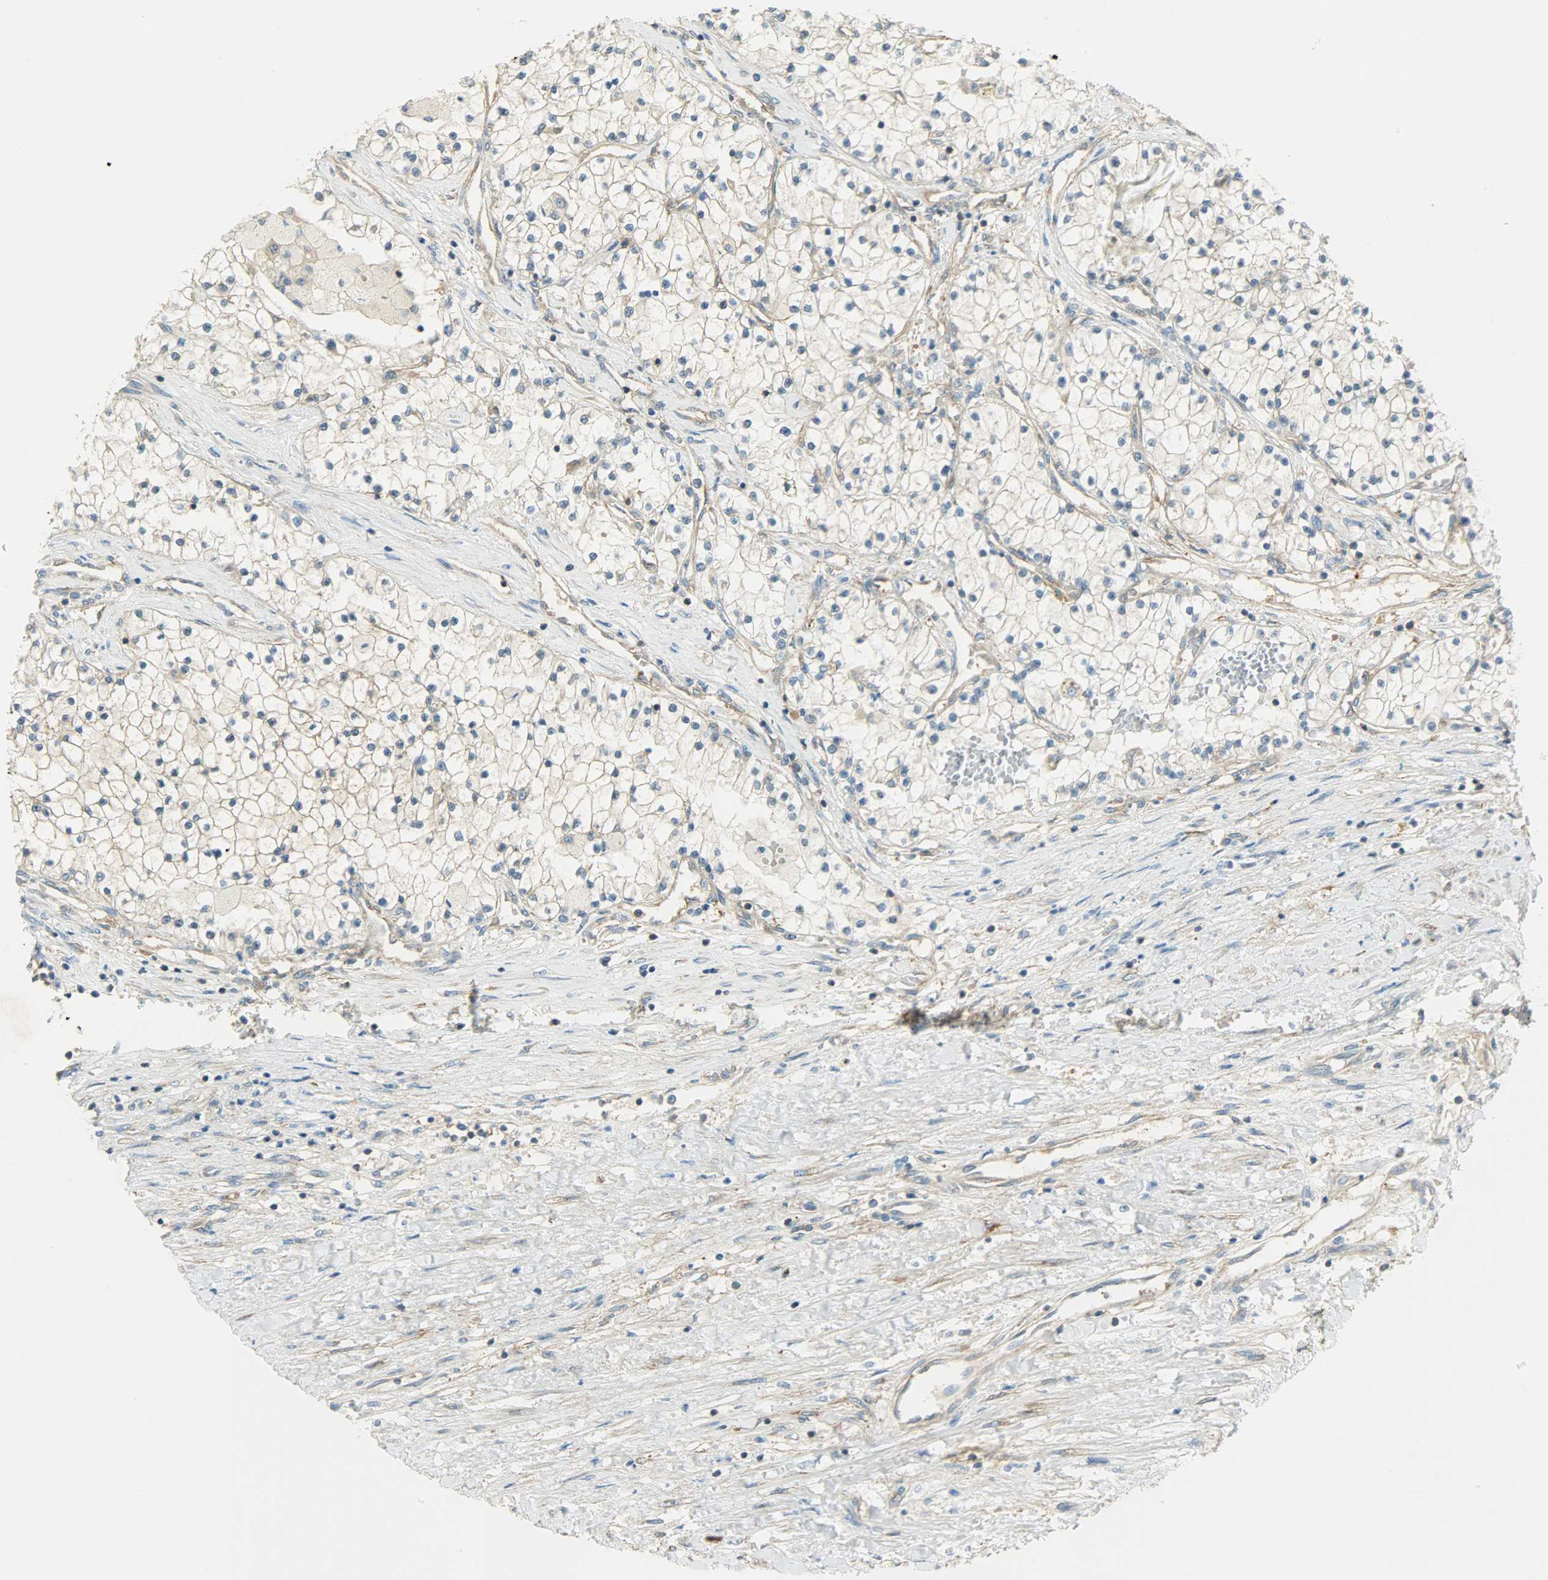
{"staining": {"intensity": "weak", "quantity": "25%-75%", "location": "cytoplasmic/membranous"}, "tissue": "renal cancer", "cell_type": "Tumor cells", "image_type": "cancer", "snomed": [{"axis": "morphology", "description": "Adenocarcinoma, NOS"}, {"axis": "topography", "description": "Kidney"}], "caption": "Tumor cells demonstrate low levels of weak cytoplasmic/membranous staining in about 25%-75% of cells in human renal cancer. Immunohistochemistry (ihc) stains the protein of interest in brown and the nuclei are stained blue.", "gene": "TSC22D2", "patient": {"sex": "male", "age": 68}}